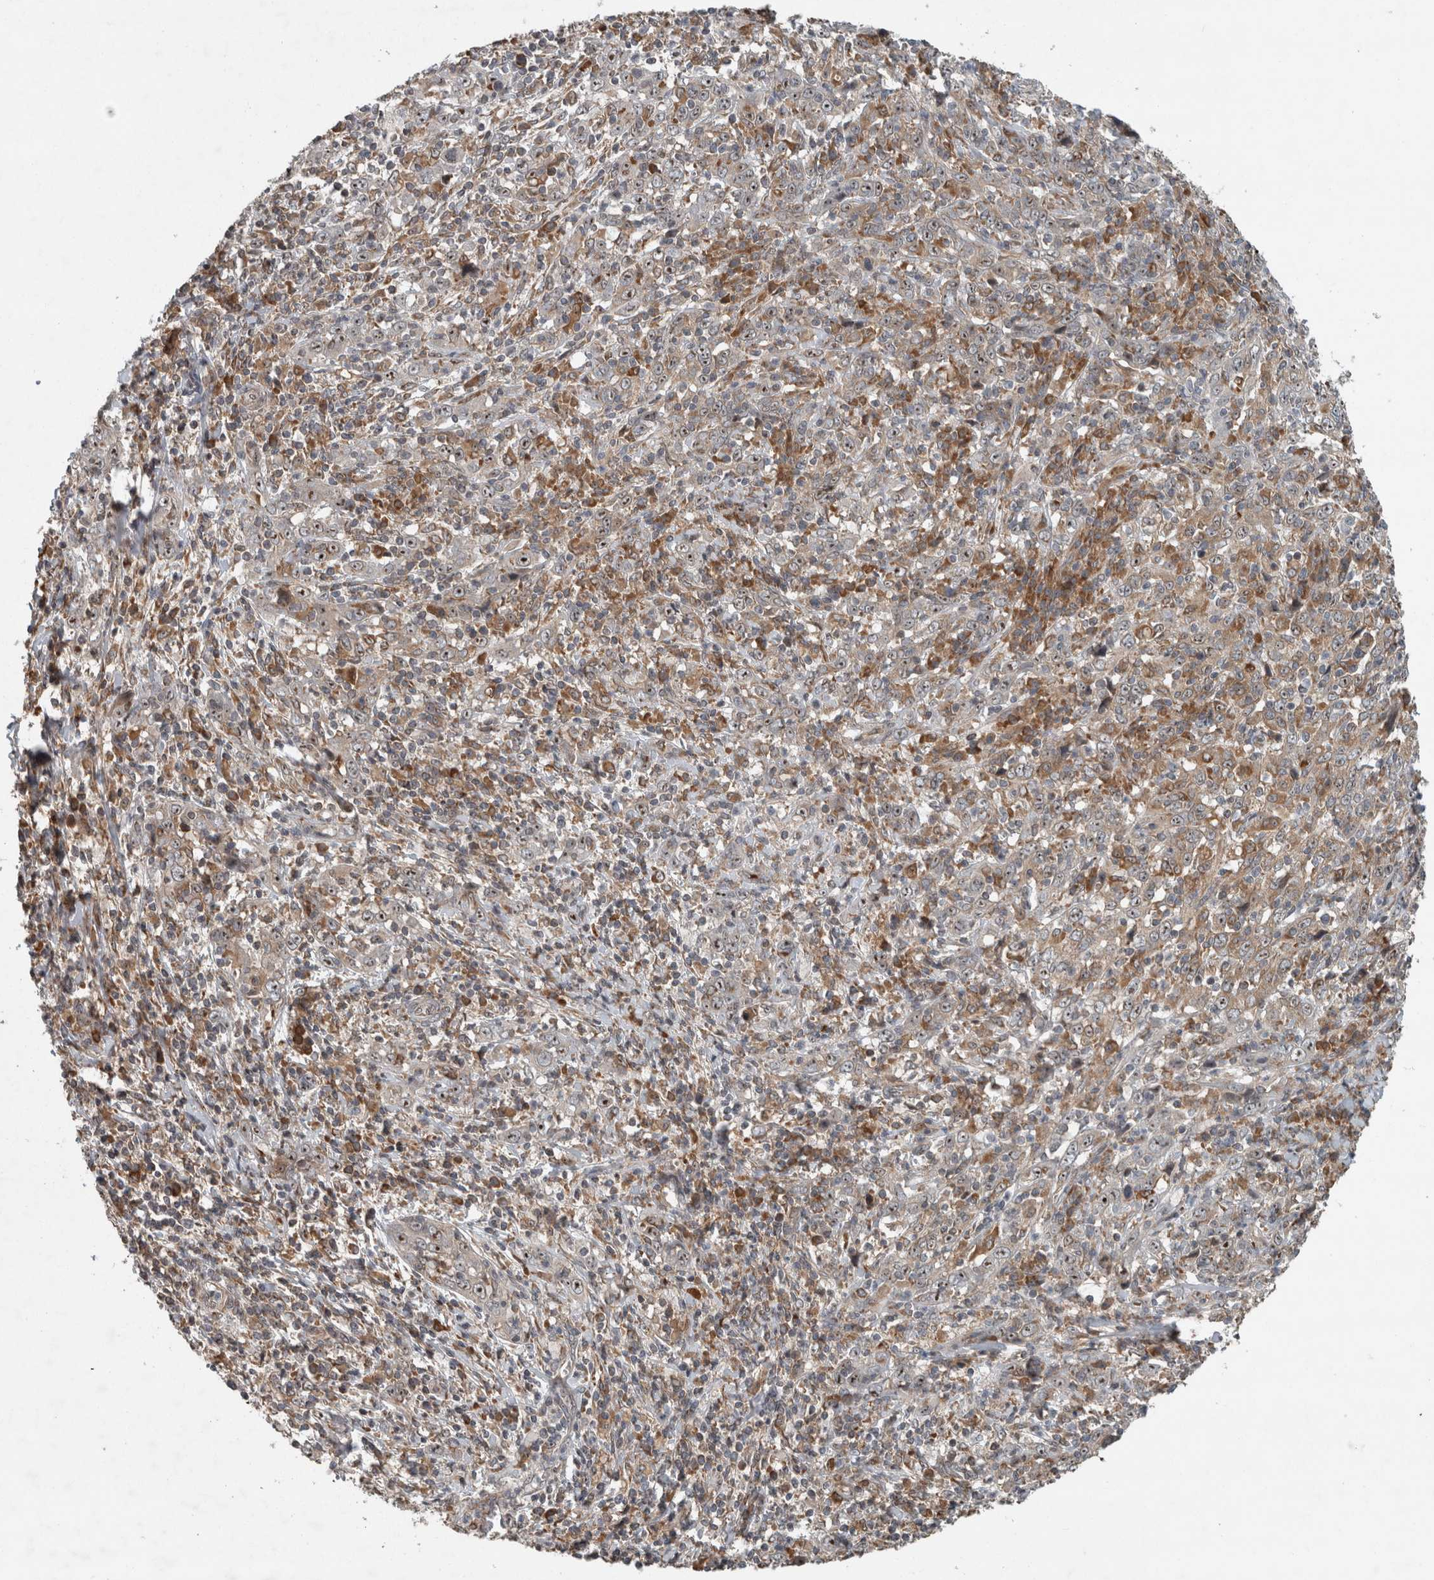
{"staining": {"intensity": "moderate", "quantity": ">75%", "location": "nuclear"}, "tissue": "cervical cancer", "cell_type": "Tumor cells", "image_type": "cancer", "snomed": [{"axis": "morphology", "description": "Squamous cell carcinoma, NOS"}, {"axis": "topography", "description": "Cervix"}], "caption": "Protein staining by IHC exhibits moderate nuclear staining in about >75% of tumor cells in cervical squamous cell carcinoma. The protein is shown in brown color, while the nuclei are stained blue.", "gene": "GPR137B", "patient": {"sex": "female", "age": 46}}